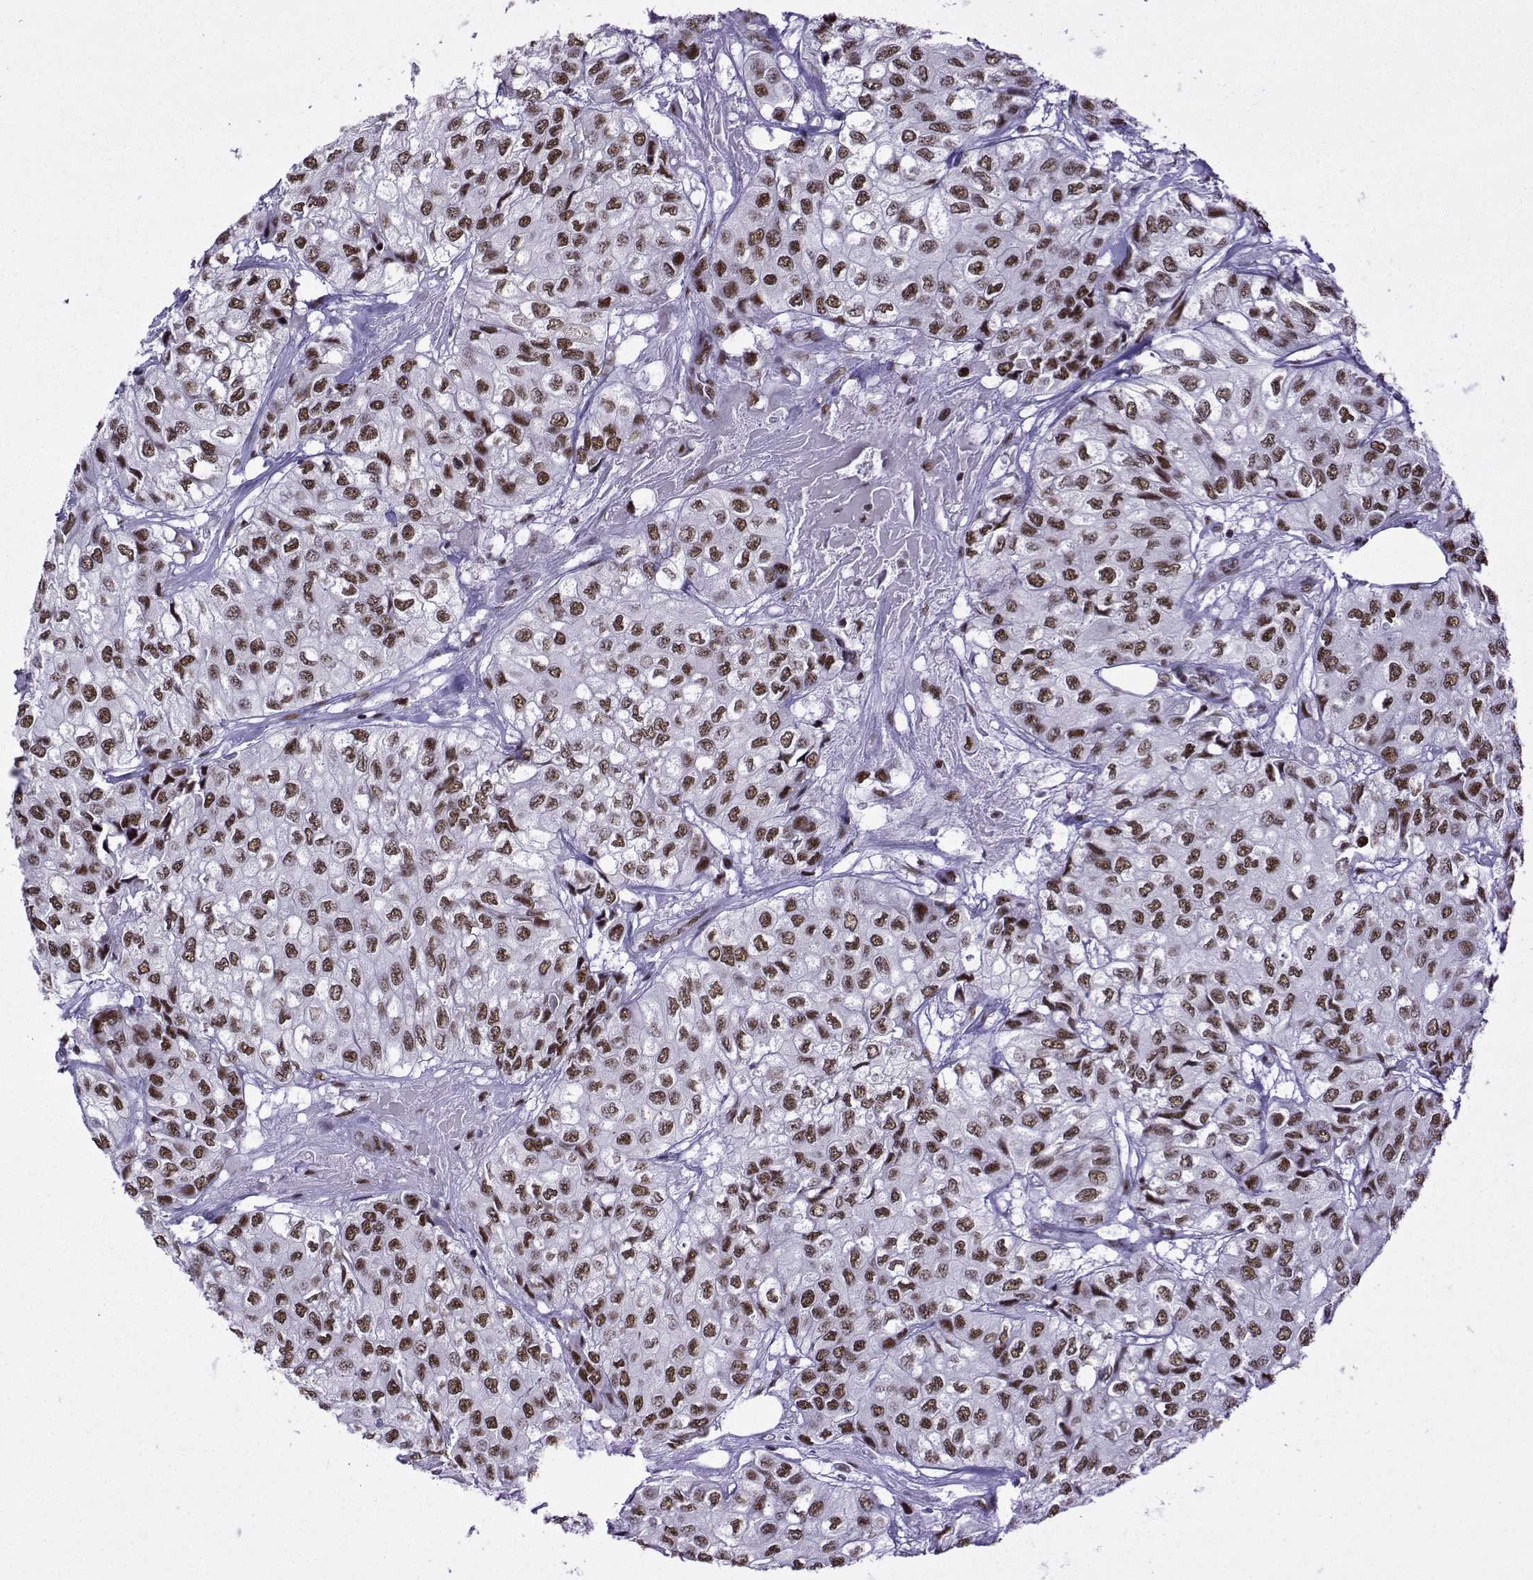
{"staining": {"intensity": "moderate", "quantity": "25%-75%", "location": "nuclear"}, "tissue": "urothelial cancer", "cell_type": "Tumor cells", "image_type": "cancer", "snomed": [{"axis": "morphology", "description": "Urothelial carcinoma, High grade"}, {"axis": "topography", "description": "Urinary bladder"}], "caption": "A histopathology image of urothelial carcinoma (high-grade) stained for a protein reveals moderate nuclear brown staining in tumor cells.", "gene": "SNRPB2", "patient": {"sex": "male", "age": 73}}